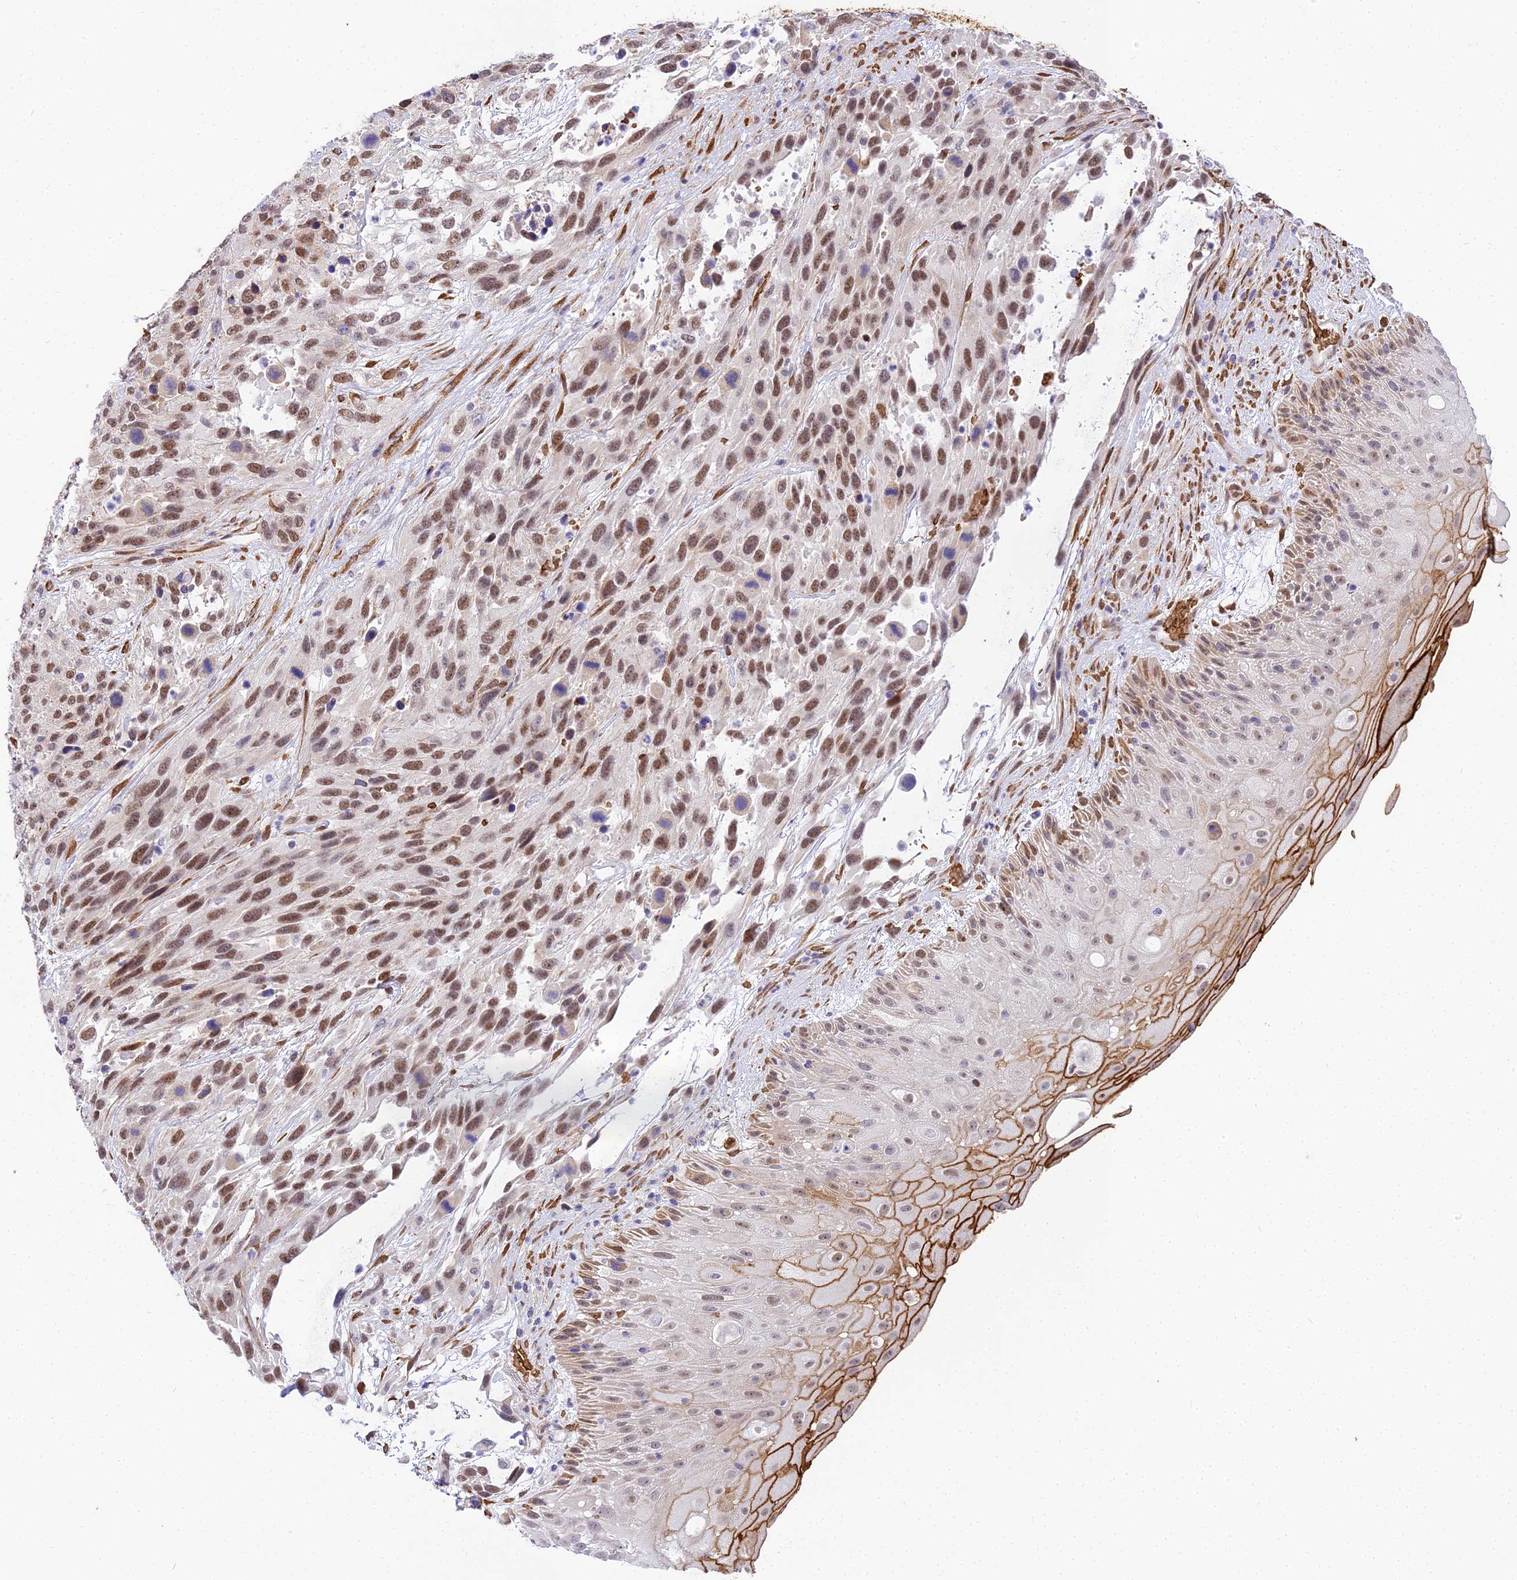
{"staining": {"intensity": "moderate", "quantity": ">75%", "location": "nuclear"}, "tissue": "urothelial cancer", "cell_type": "Tumor cells", "image_type": "cancer", "snomed": [{"axis": "morphology", "description": "Urothelial carcinoma, High grade"}, {"axis": "topography", "description": "Urinary bladder"}], "caption": "An image of urothelial cancer stained for a protein displays moderate nuclear brown staining in tumor cells.", "gene": "BCL9", "patient": {"sex": "female", "age": 70}}